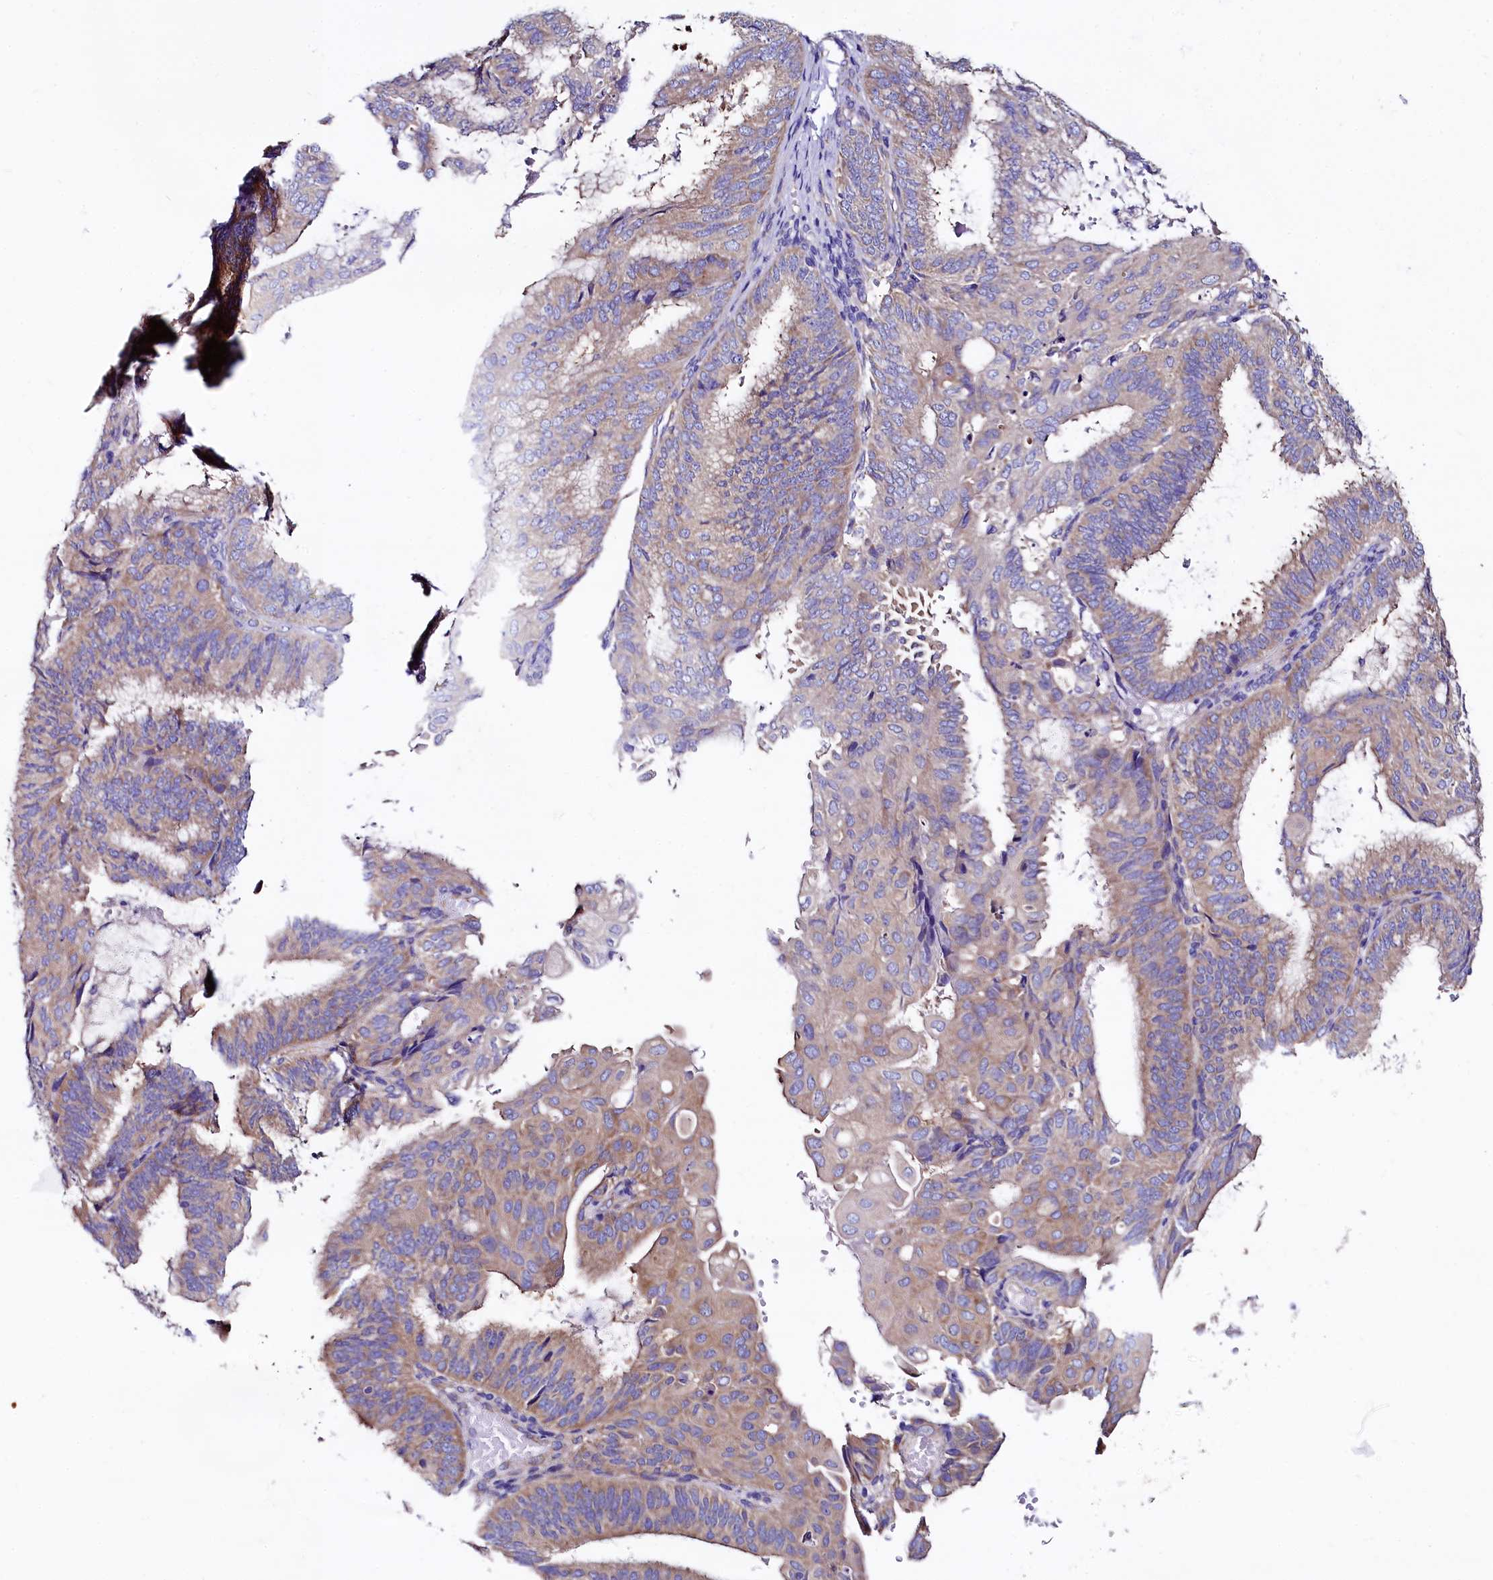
{"staining": {"intensity": "moderate", "quantity": "25%-75%", "location": "cytoplasmic/membranous"}, "tissue": "endometrial cancer", "cell_type": "Tumor cells", "image_type": "cancer", "snomed": [{"axis": "morphology", "description": "Adenocarcinoma, NOS"}, {"axis": "topography", "description": "Endometrium"}], "caption": "Human endometrial cancer stained for a protein (brown) exhibits moderate cytoplasmic/membranous positive positivity in approximately 25%-75% of tumor cells.", "gene": "QARS1", "patient": {"sex": "female", "age": 49}}